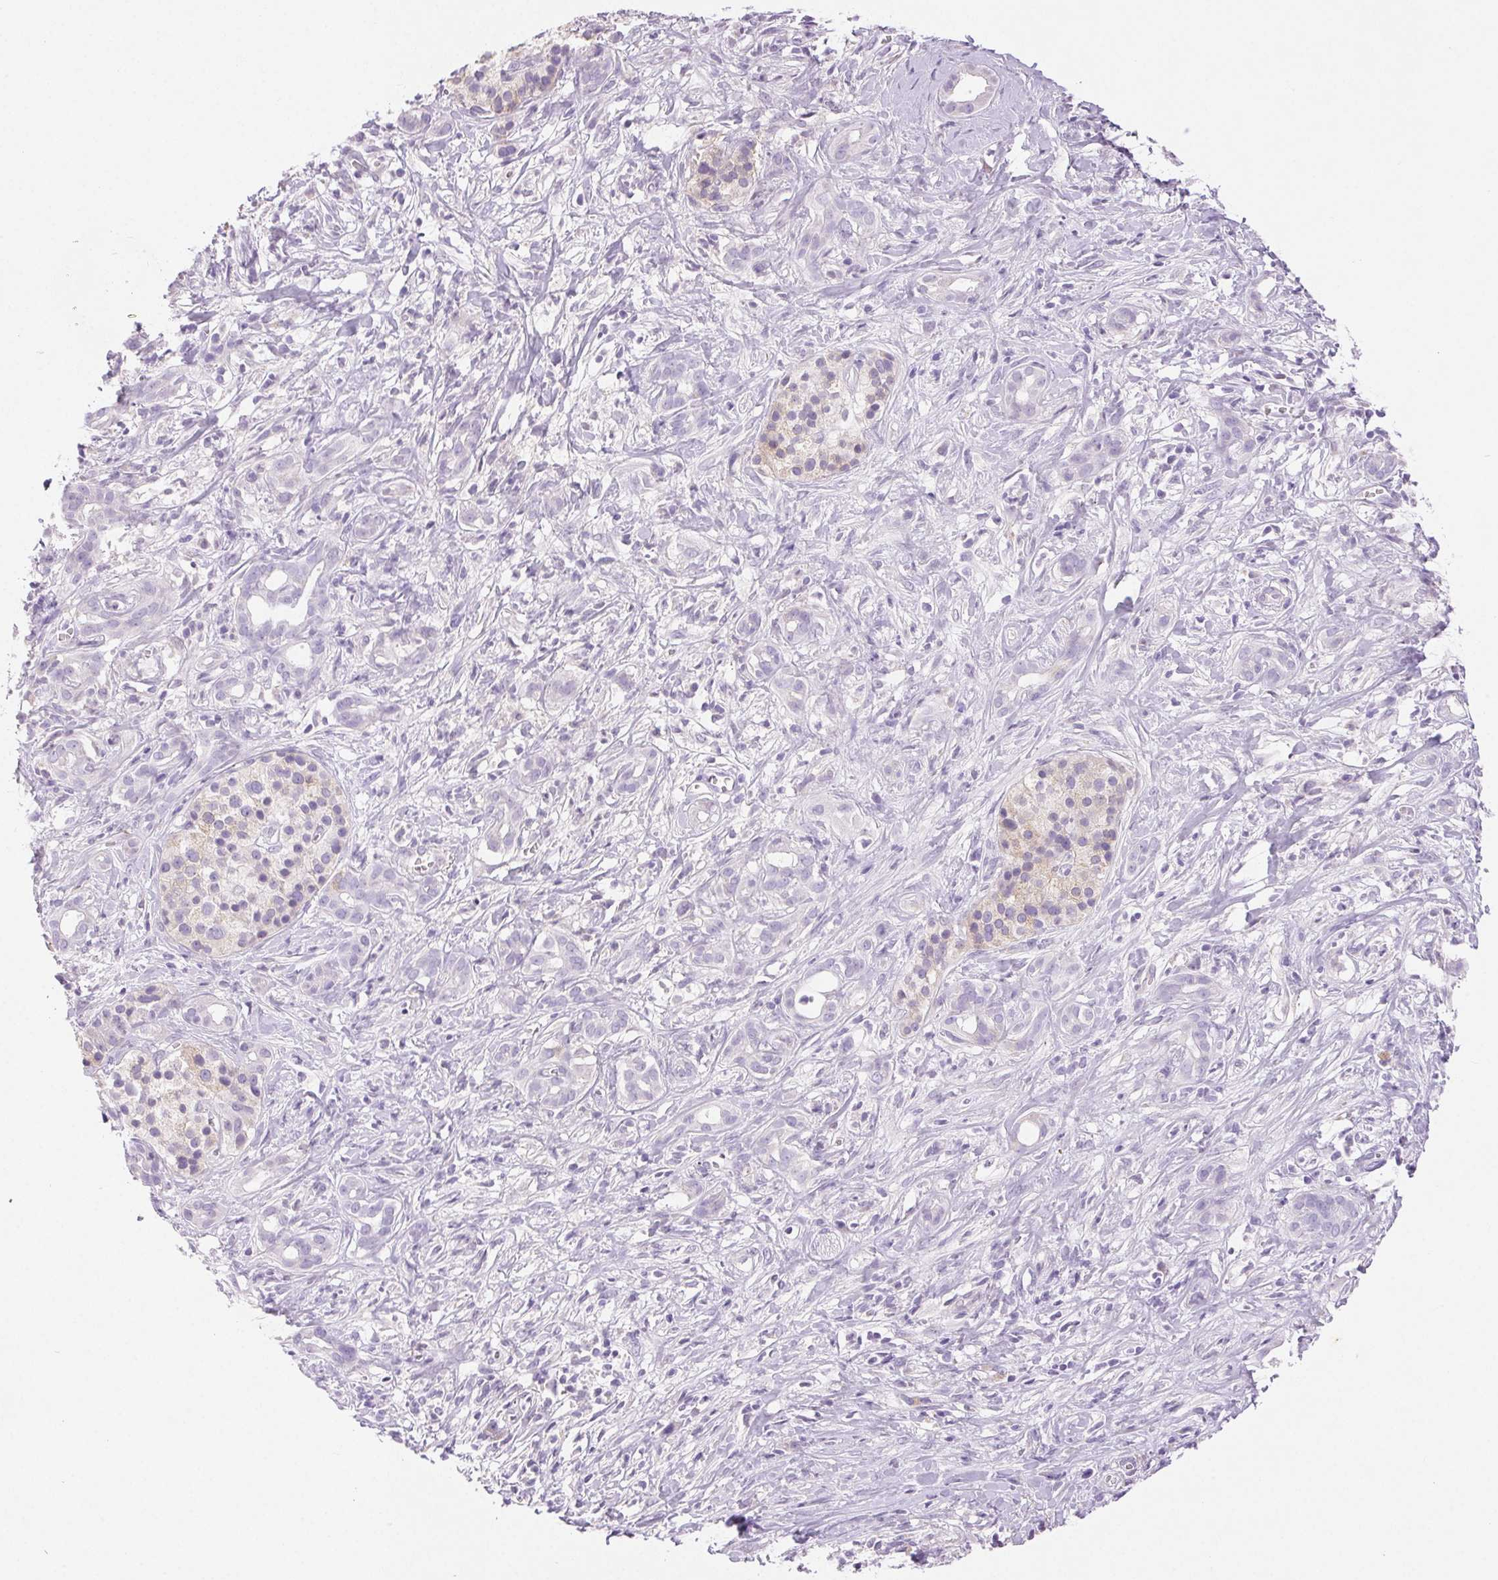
{"staining": {"intensity": "negative", "quantity": "none", "location": "none"}, "tissue": "pancreatic cancer", "cell_type": "Tumor cells", "image_type": "cancer", "snomed": [{"axis": "morphology", "description": "Adenocarcinoma, NOS"}, {"axis": "topography", "description": "Pancreas"}], "caption": "IHC micrograph of human pancreatic cancer (adenocarcinoma) stained for a protein (brown), which displays no positivity in tumor cells. (Stains: DAB immunohistochemistry with hematoxylin counter stain, Microscopy: brightfield microscopy at high magnification).", "gene": "ARHGAP11B", "patient": {"sex": "male", "age": 61}}